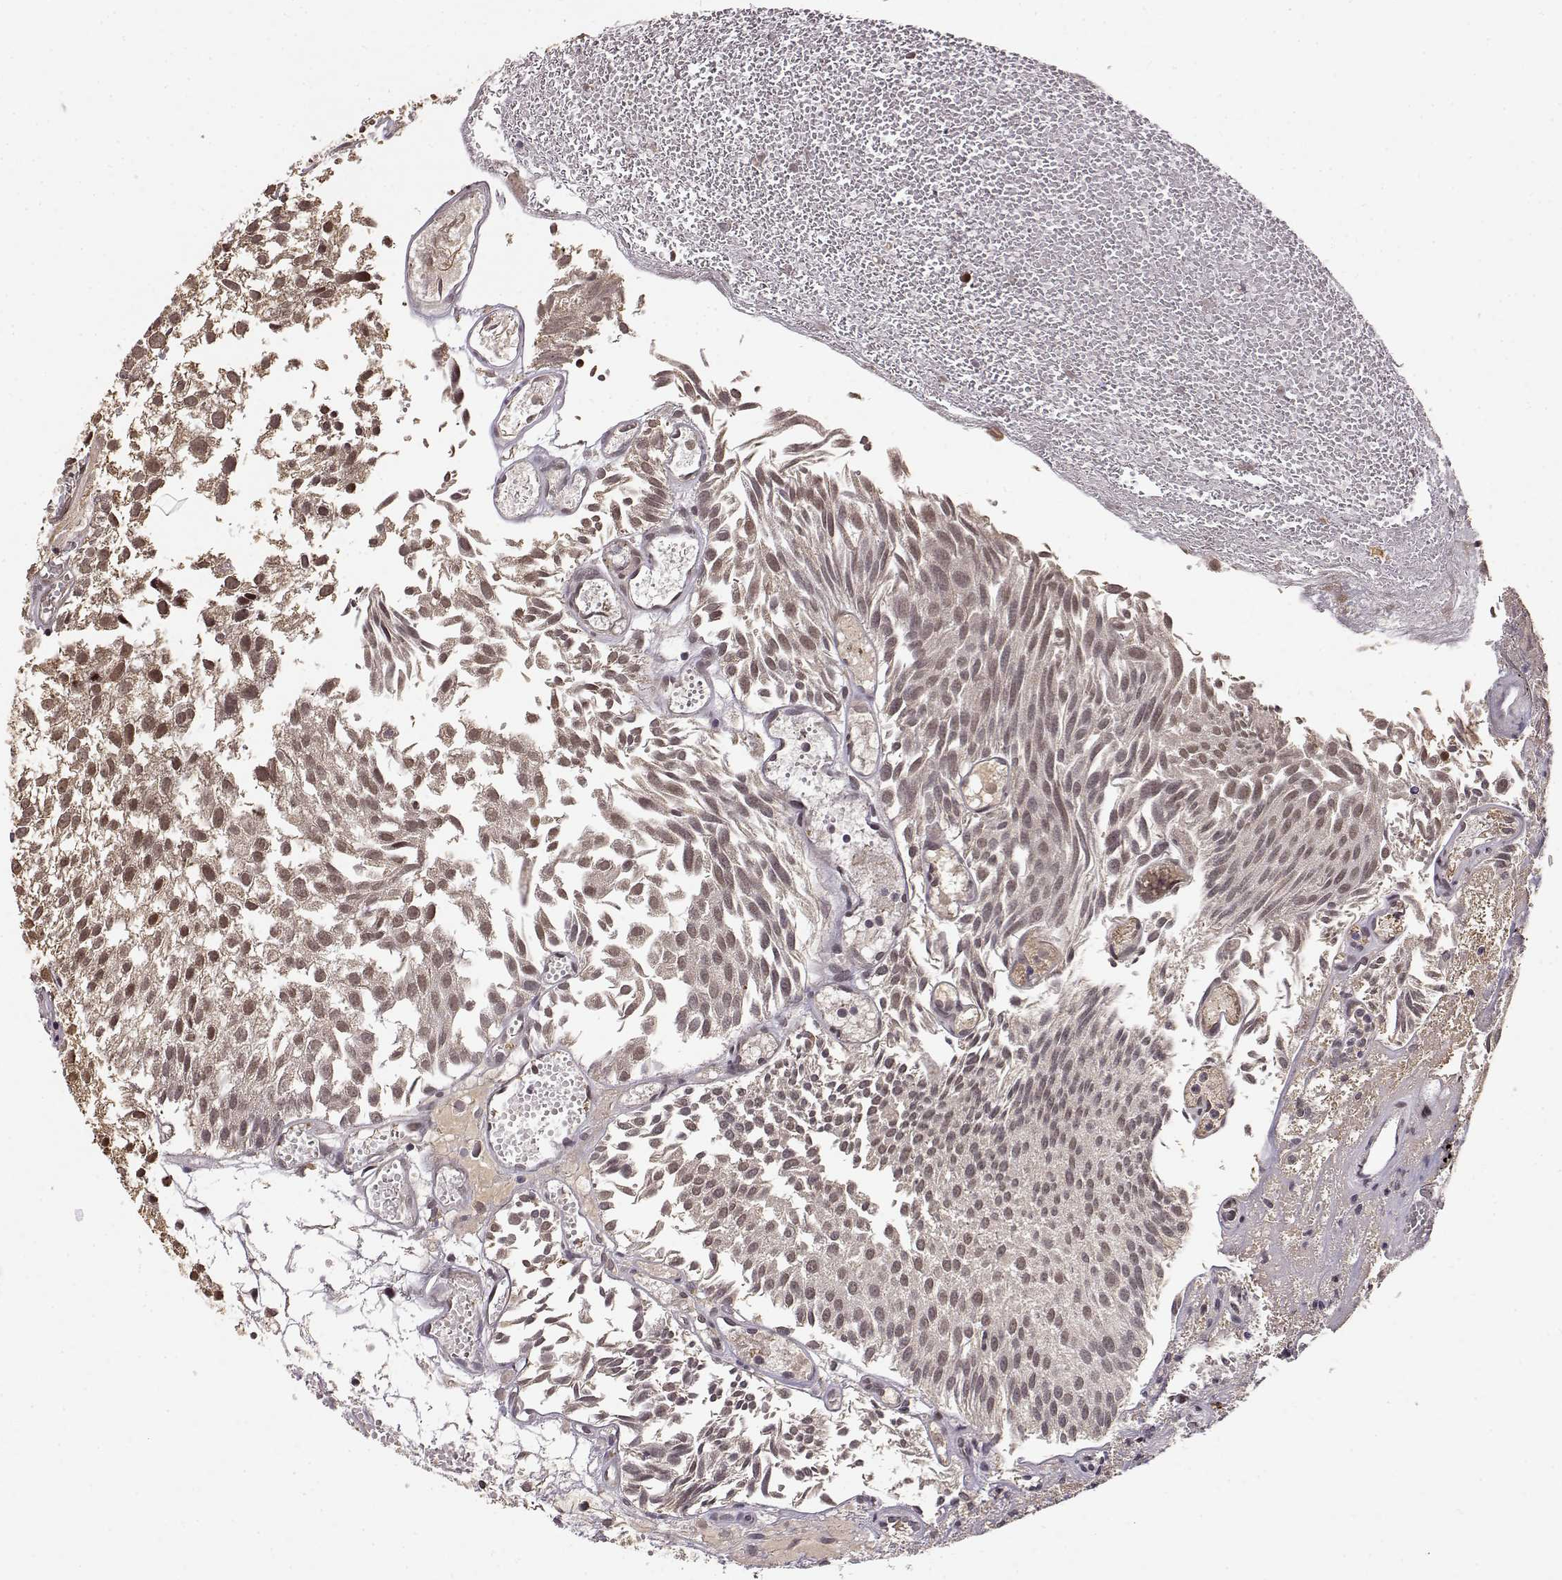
{"staining": {"intensity": "moderate", "quantity": "<25%", "location": "cytoplasmic/membranous,nuclear"}, "tissue": "urothelial cancer", "cell_type": "Tumor cells", "image_type": "cancer", "snomed": [{"axis": "morphology", "description": "Urothelial carcinoma, Low grade"}, {"axis": "topography", "description": "Urinary bladder"}], "caption": "An immunohistochemistry image of tumor tissue is shown. Protein staining in brown highlights moderate cytoplasmic/membranous and nuclear positivity in urothelial cancer within tumor cells.", "gene": "MAEA", "patient": {"sex": "male", "age": 79}}